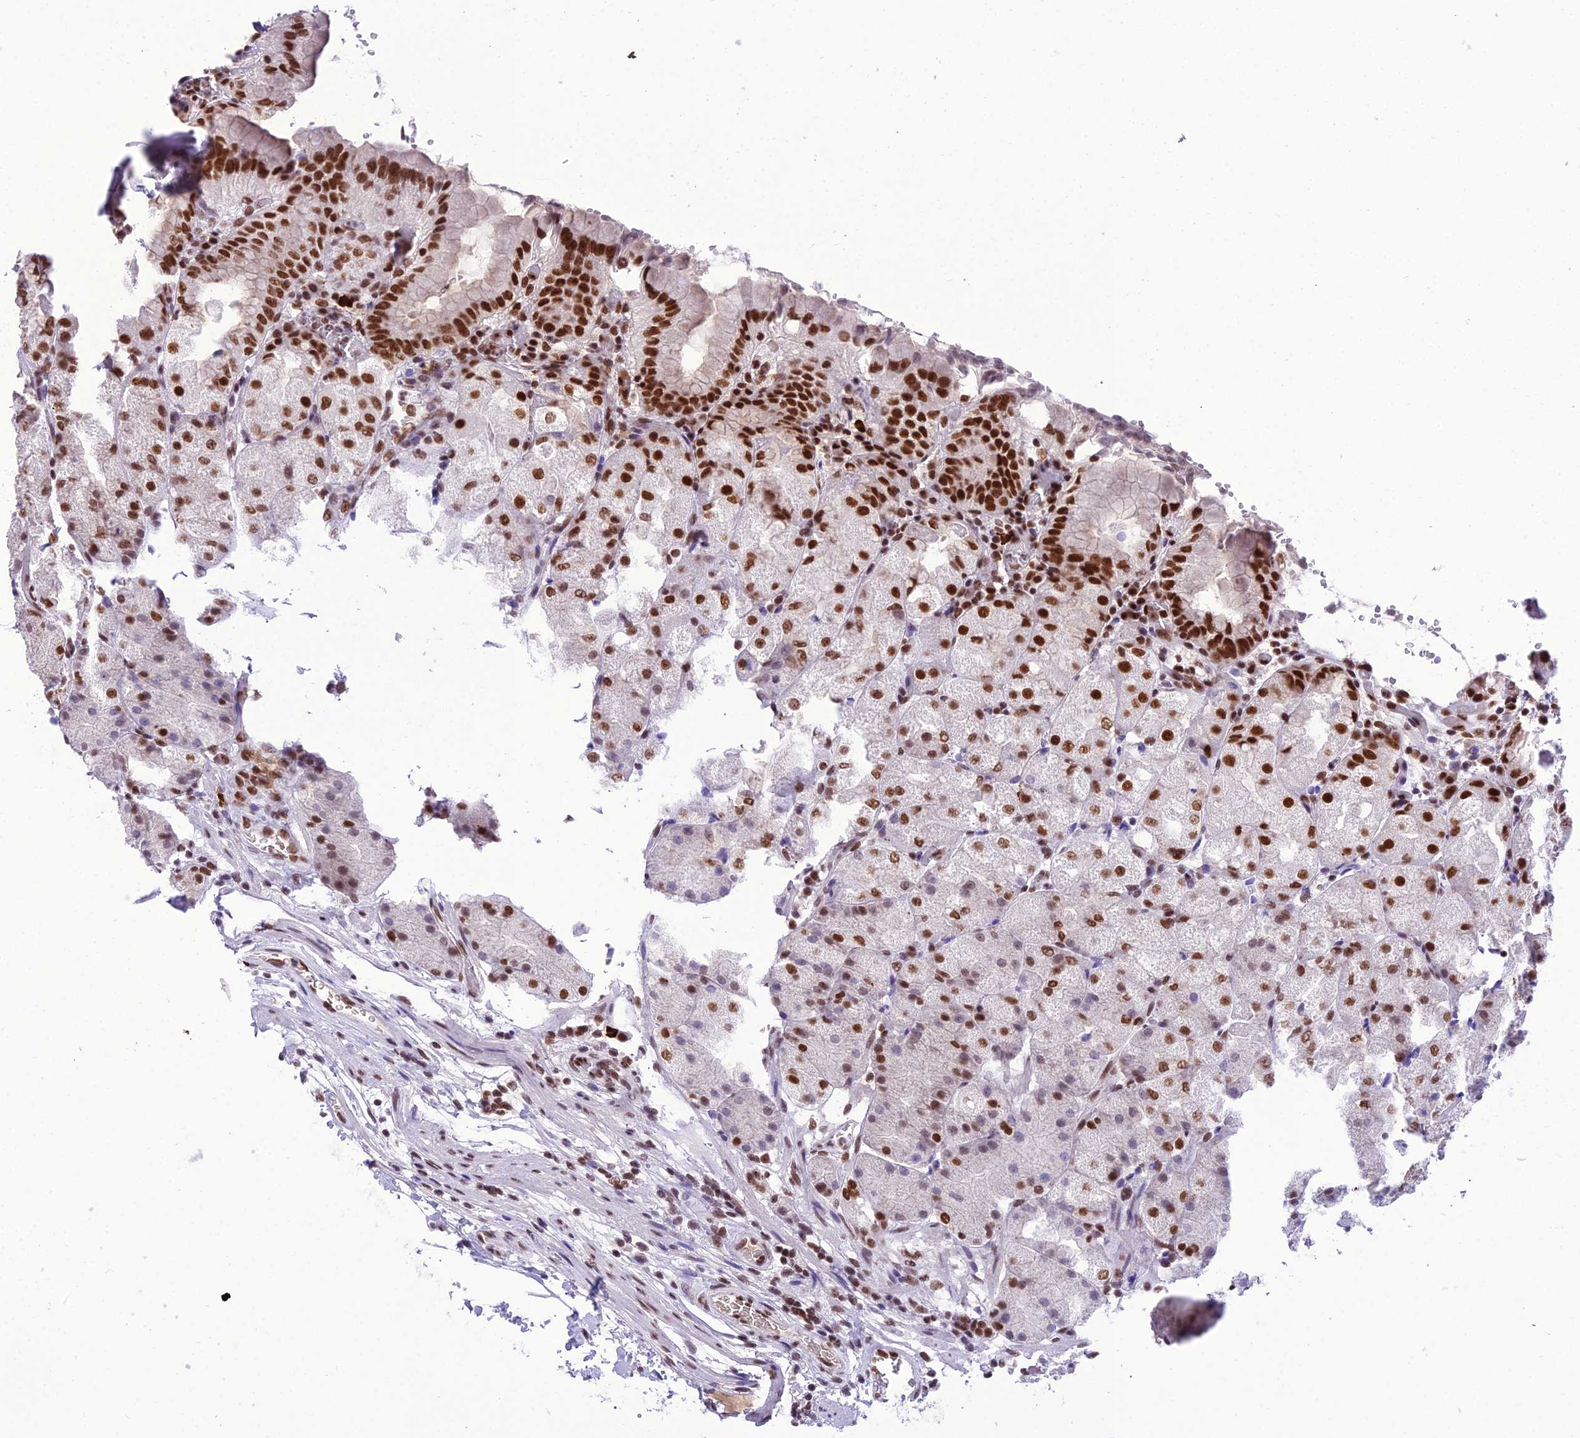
{"staining": {"intensity": "strong", "quantity": "<25%", "location": "nuclear"}, "tissue": "stomach", "cell_type": "Glandular cells", "image_type": "normal", "snomed": [{"axis": "morphology", "description": "Normal tissue, NOS"}, {"axis": "topography", "description": "Stomach, upper"}, {"axis": "topography", "description": "Stomach, lower"}], "caption": "IHC (DAB) staining of benign stomach exhibits strong nuclear protein staining in about <25% of glandular cells. Immunohistochemistry (ihc) stains the protein of interest in brown and the nuclei are stained blue.", "gene": "SH3RF3", "patient": {"sex": "male", "age": 62}}